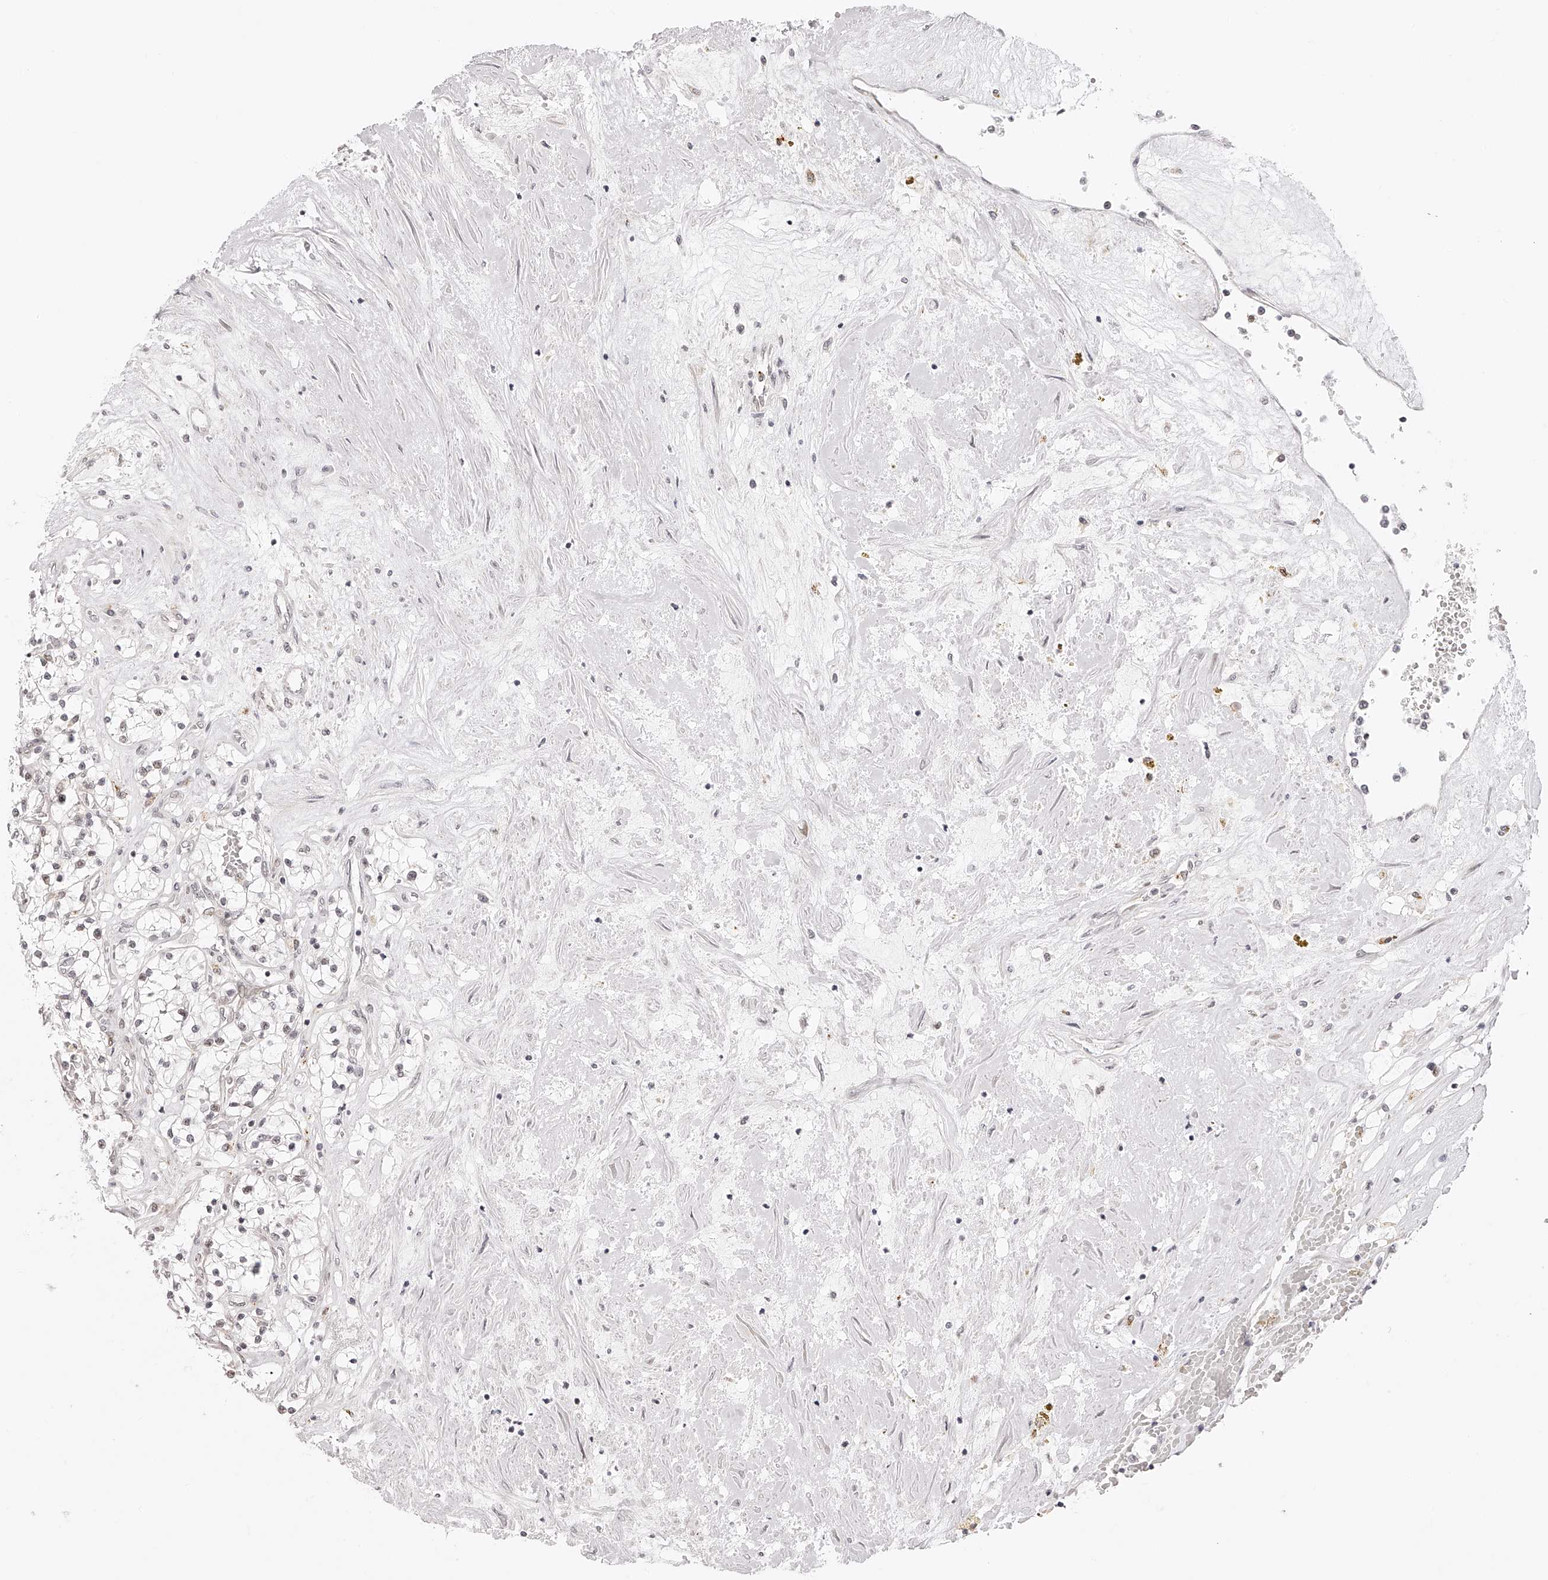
{"staining": {"intensity": "negative", "quantity": "none", "location": "none"}, "tissue": "renal cancer", "cell_type": "Tumor cells", "image_type": "cancer", "snomed": [{"axis": "morphology", "description": "Normal tissue, NOS"}, {"axis": "morphology", "description": "Adenocarcinoma, NOS"}, {"axis": "topography", "description": "Kidney"}], "caption": "IHC photomicrograph of neoplastic tissue: human renal cancer (adenocarcinoma) stained with DAB (3,3'-diaminobenzidine) exhibits no significant protein expression in tumor cells. (DAB (3,3'-diaminobenzidine) IHC with hematoxylin counter stain).", "gene": "PLEKHG1", "patient": {"sex": "male", "age": 68}}